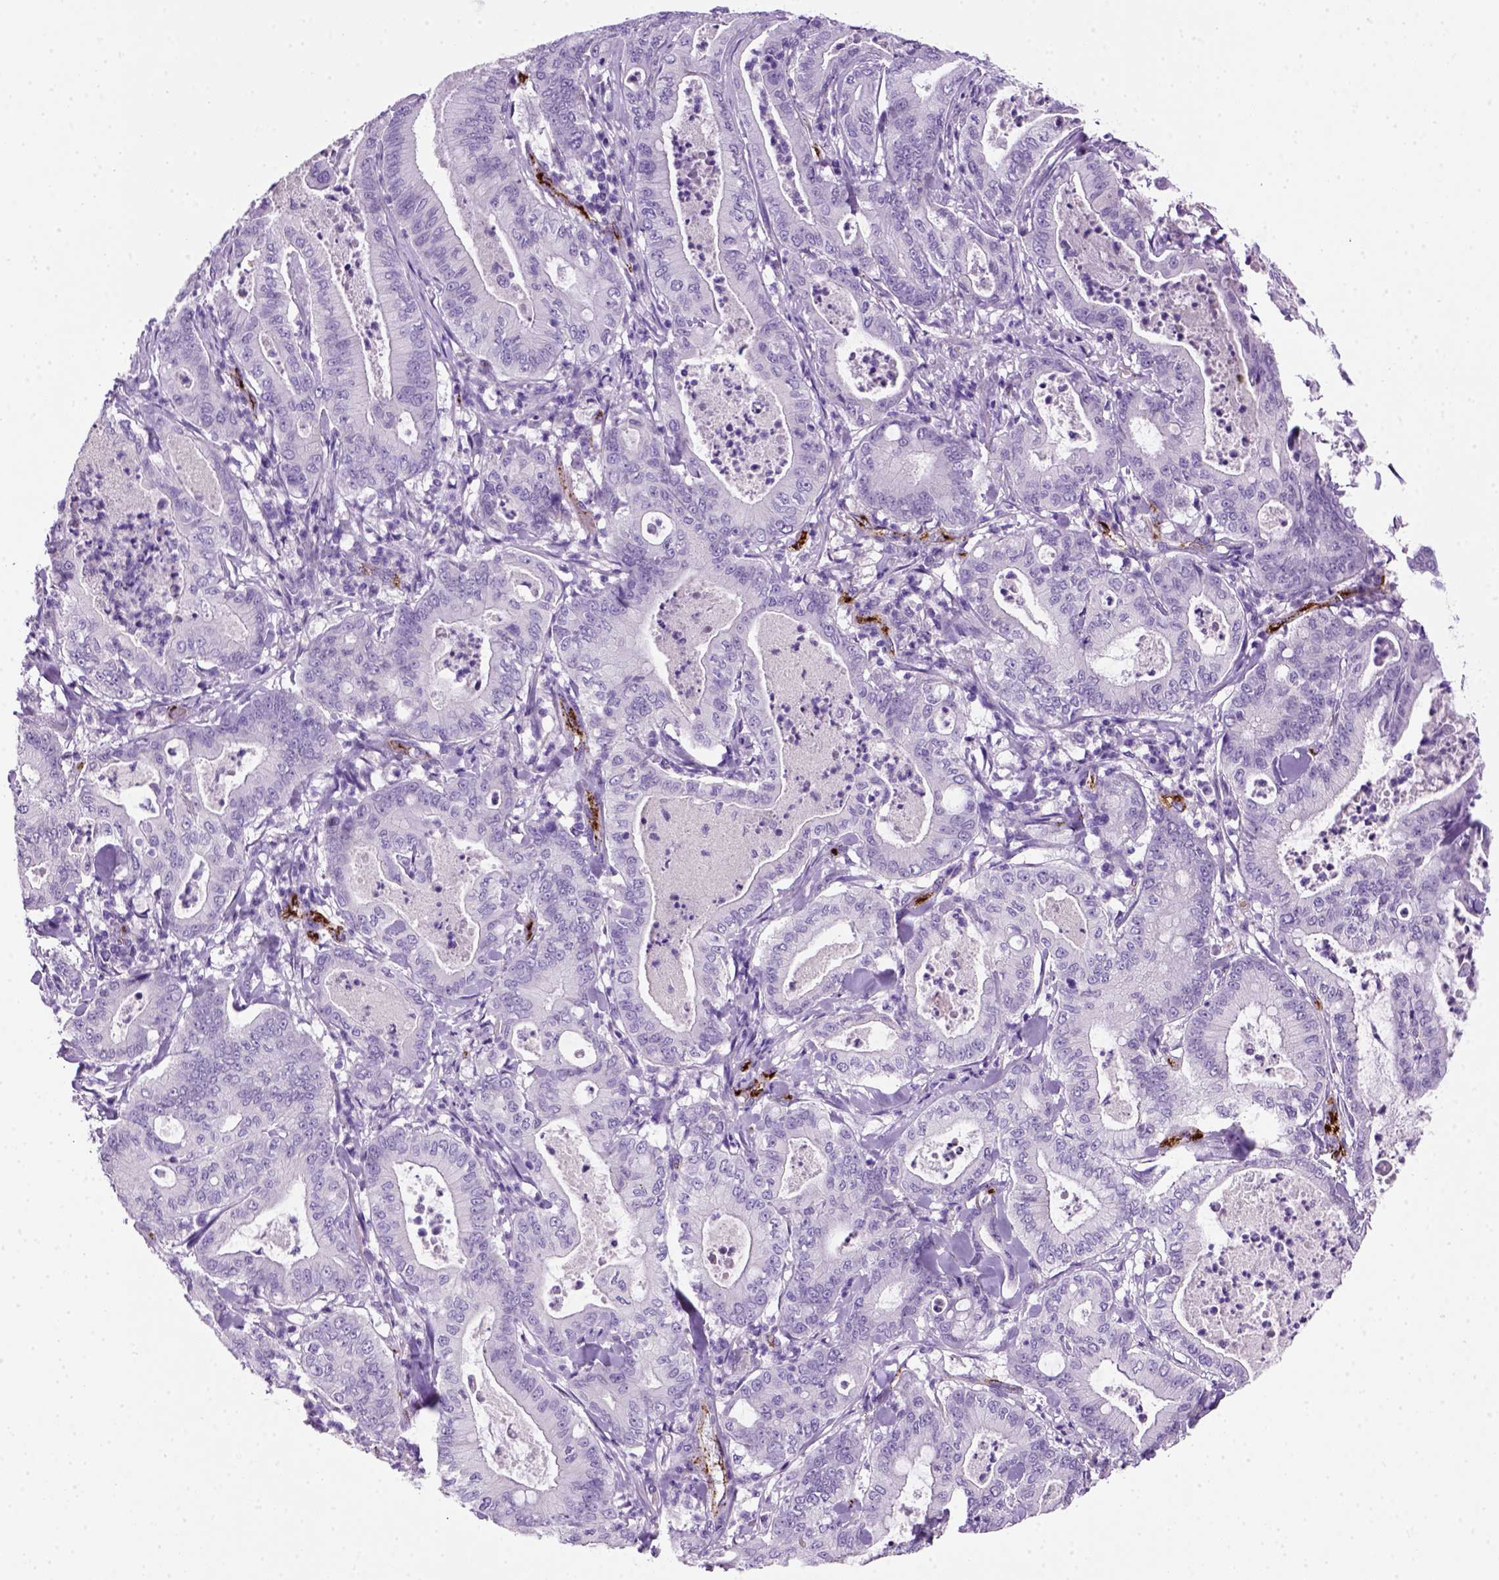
{"staining": {"intensity": "negative", "quantity": "none", "location": "none"}, "tissue": "pancreatic cancer", "cell_type": "Tumor cells", "image_type": "cancer", "snomed": [{"axis": "morphology", "description": "Adenocarcinoma, NOS"}, {"axis": "topography", "description": "Pancreas"}], "caption": "Immunohistochemistry histopathology image of pancreatic adenocarcinoma stained for a protein (brown), which displays no staining in tumor cells. (DAB immunohistochemistry with hematoxylin counter stain).", "gene": "VWF", "patient": {"sex": "male", "age": 71}}